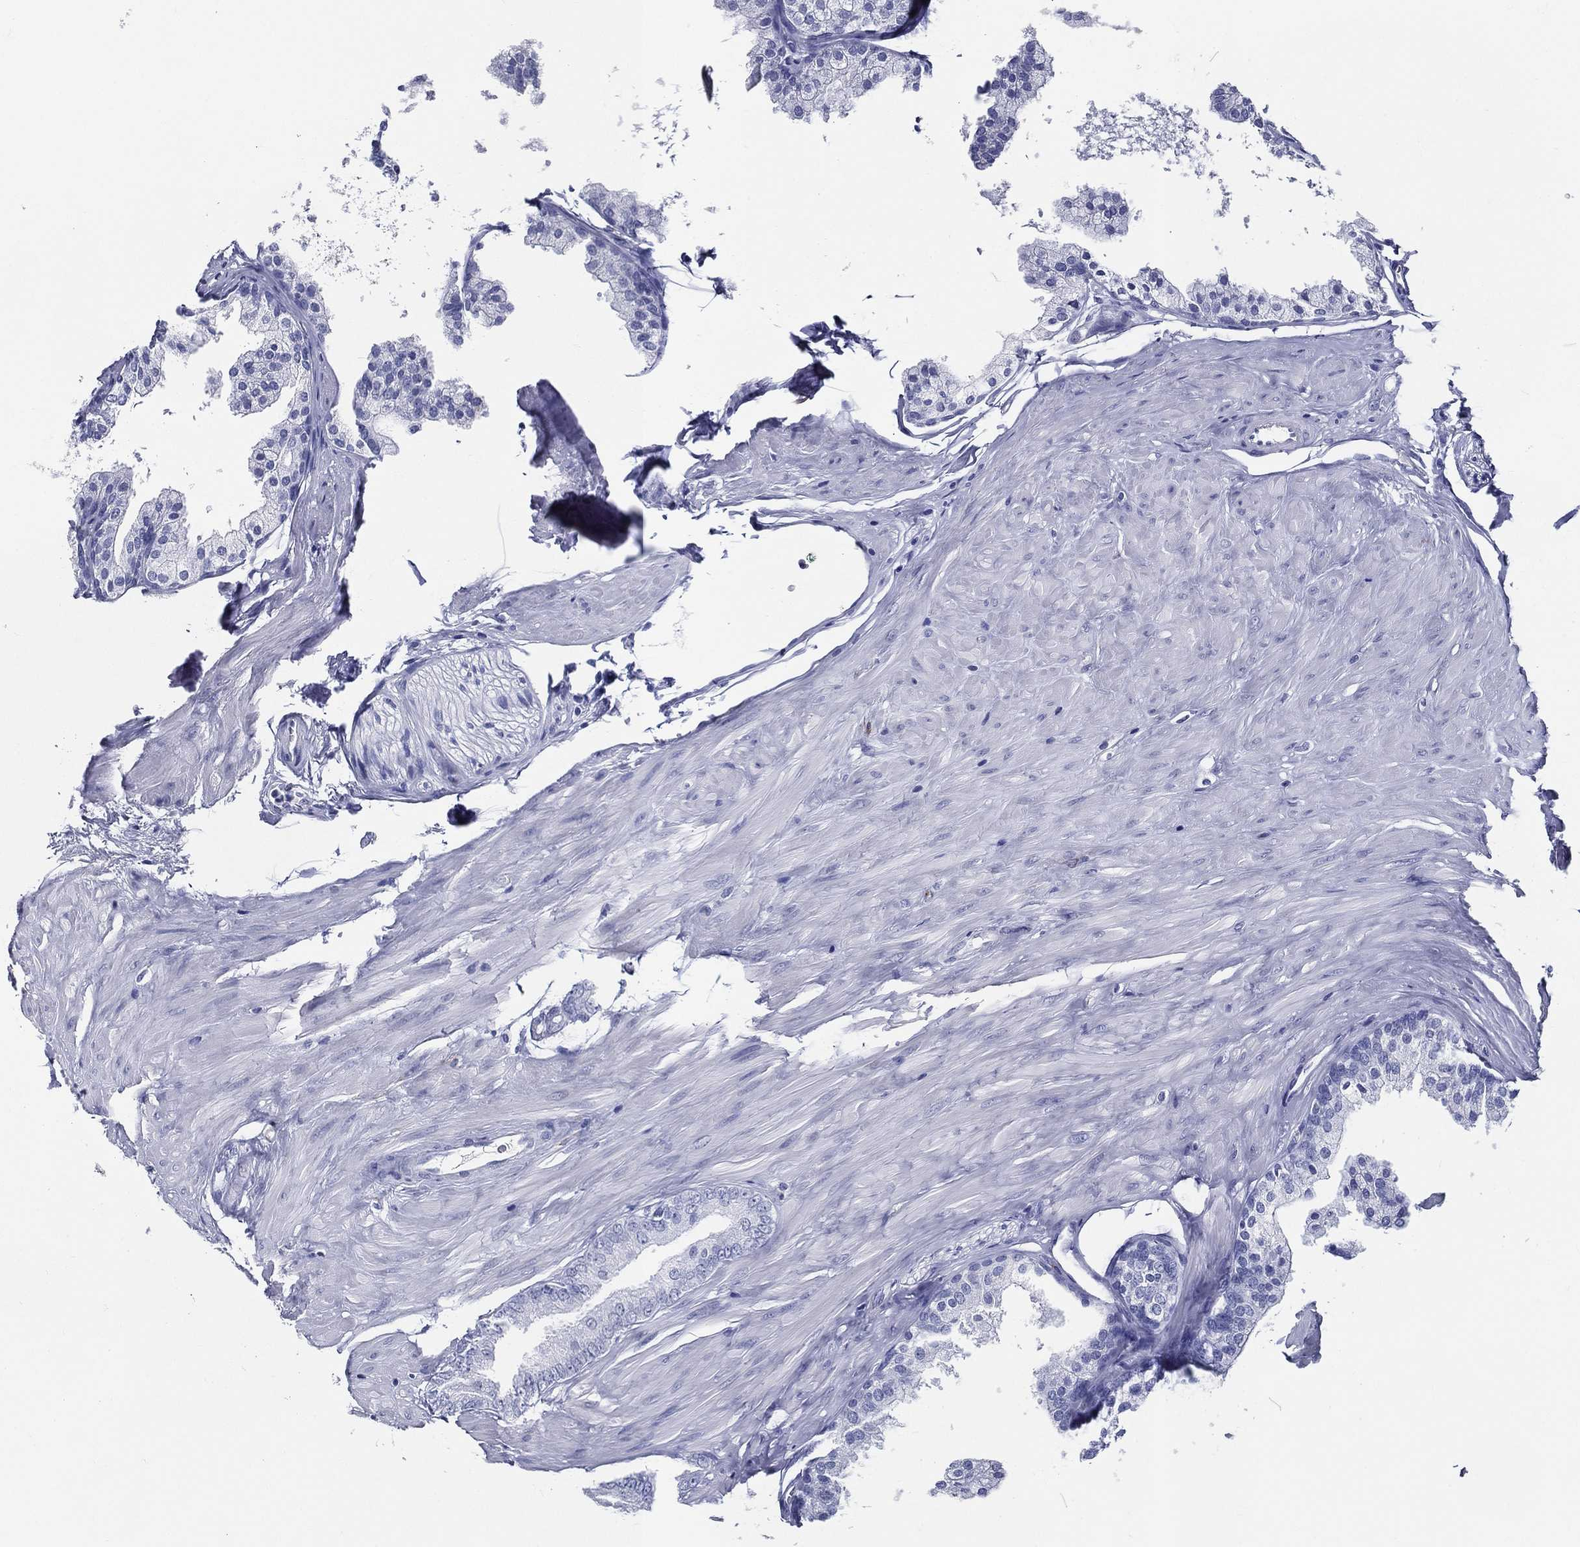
{"staining": {"intensity": "negative", "quantity": "none", "location": "none"}, "tissue": "prostate cancer", "cell_type": "Tumor cells", "image_type": "cancer", "snomed": [{"axis": "morphology", "description": "Adenocarcinoma, NOS"}, {"axis": "topography", "description": "Prostate"}], "caption": "Human prostate cancer (adenocarcinoma) stained for a protein using immunohistochemistry (IHC) displays no positivity in tumor cells.", "gene": "ACE2", "patient": {"sex": "male", "age": 55}}